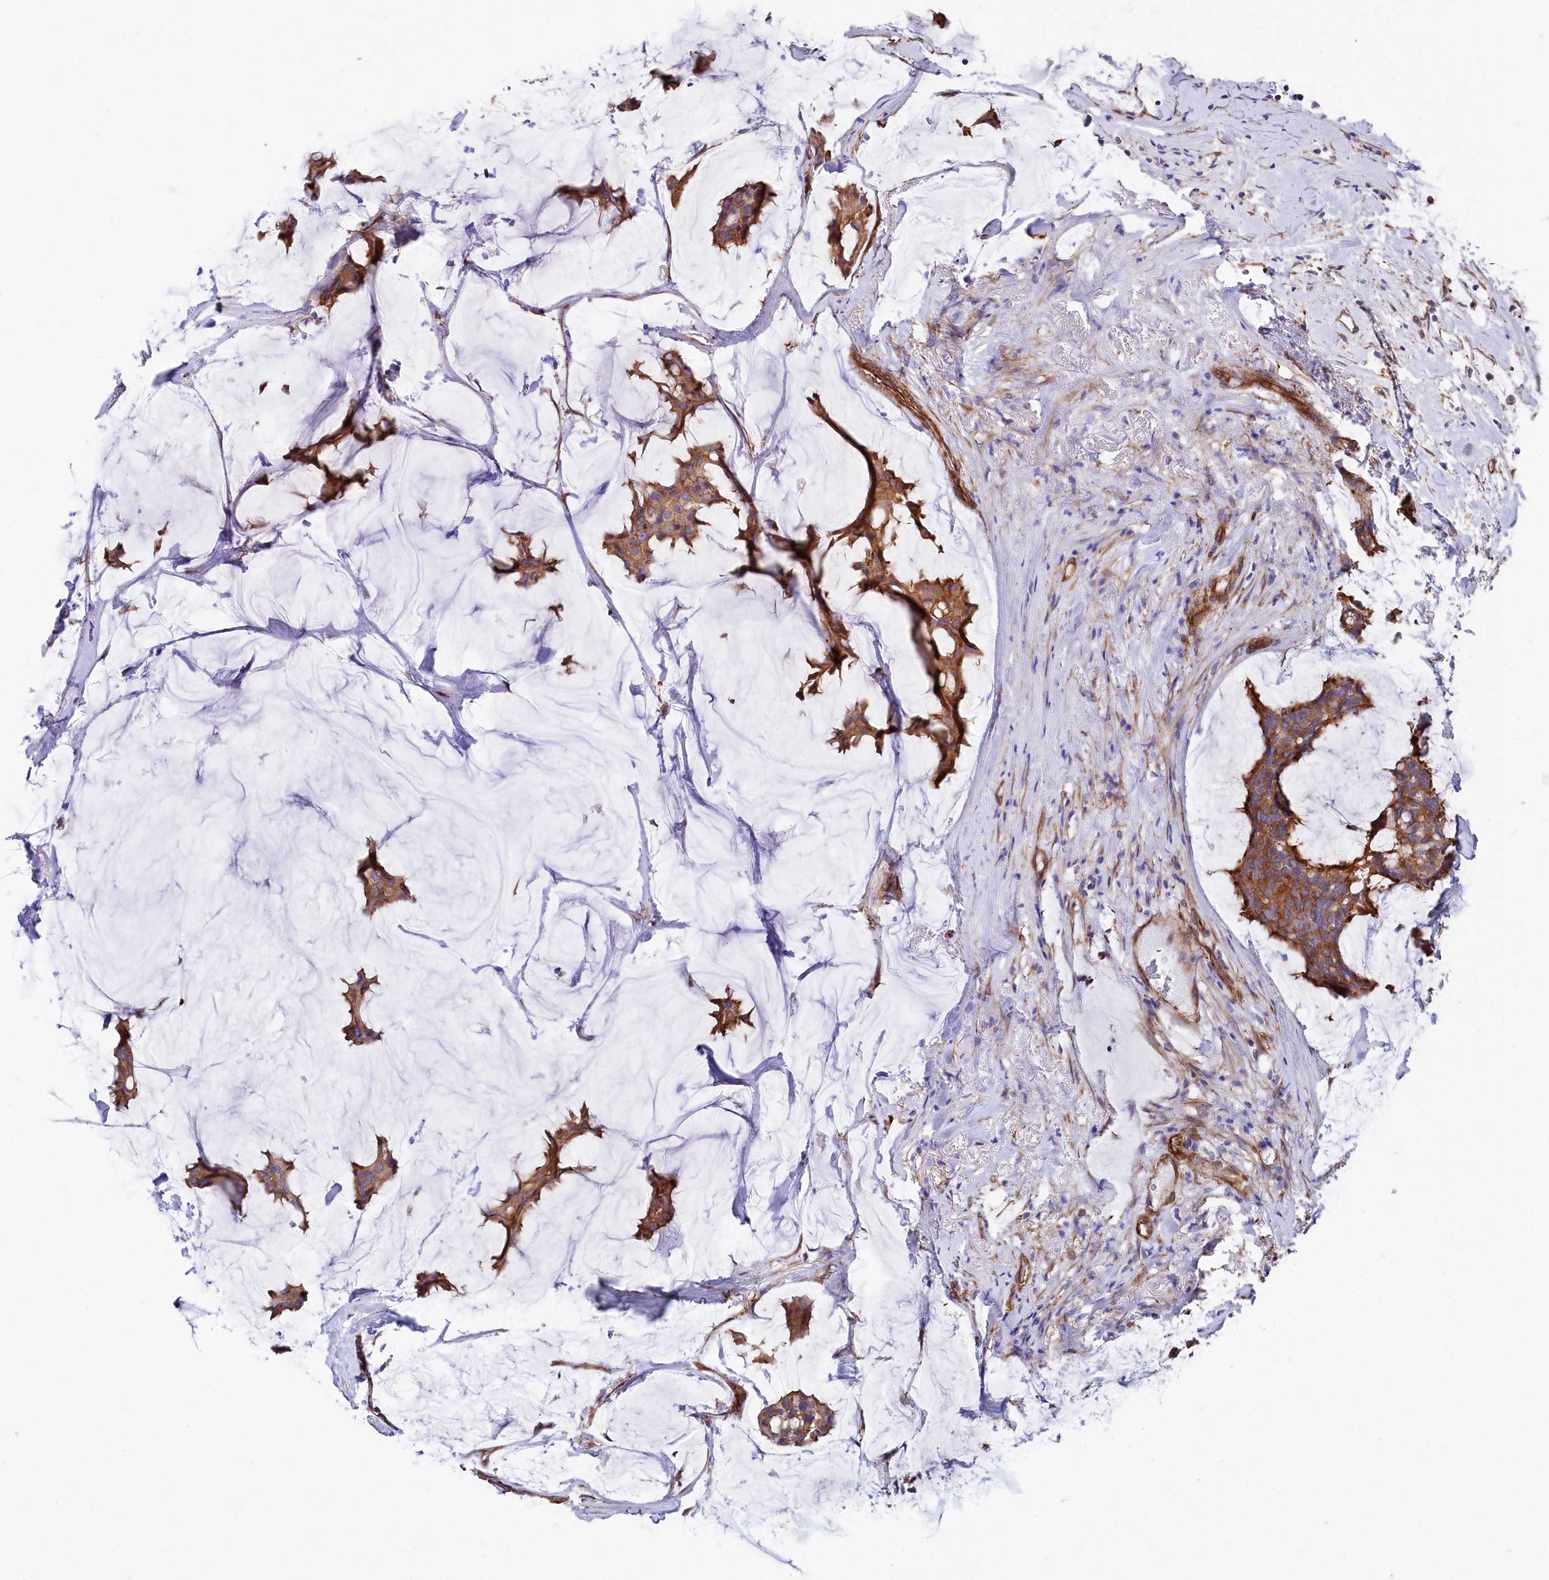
{"staining": {"intensity": "moderate", "quantity": ">75%", "location": "cytoplasmic/membranous"}, "tissue": "breast cancer", "cell_type": "Tumor cells", "image_type": "cancer", "snomed": [{"axis": "morphology", "description": "Duct carcinoma"}, {"axis": "topography", "description": "Breast"}], "caption": "IHC micrograph of human intraductal carcinoma (breast) stained for a protein (brown), which shows medium levels of moderate cytoplasmic/membranous expression in about >75% of tumor cells.", "gene": "TNKS1BP1", "patient": {"sex": "female", "age": 93}}